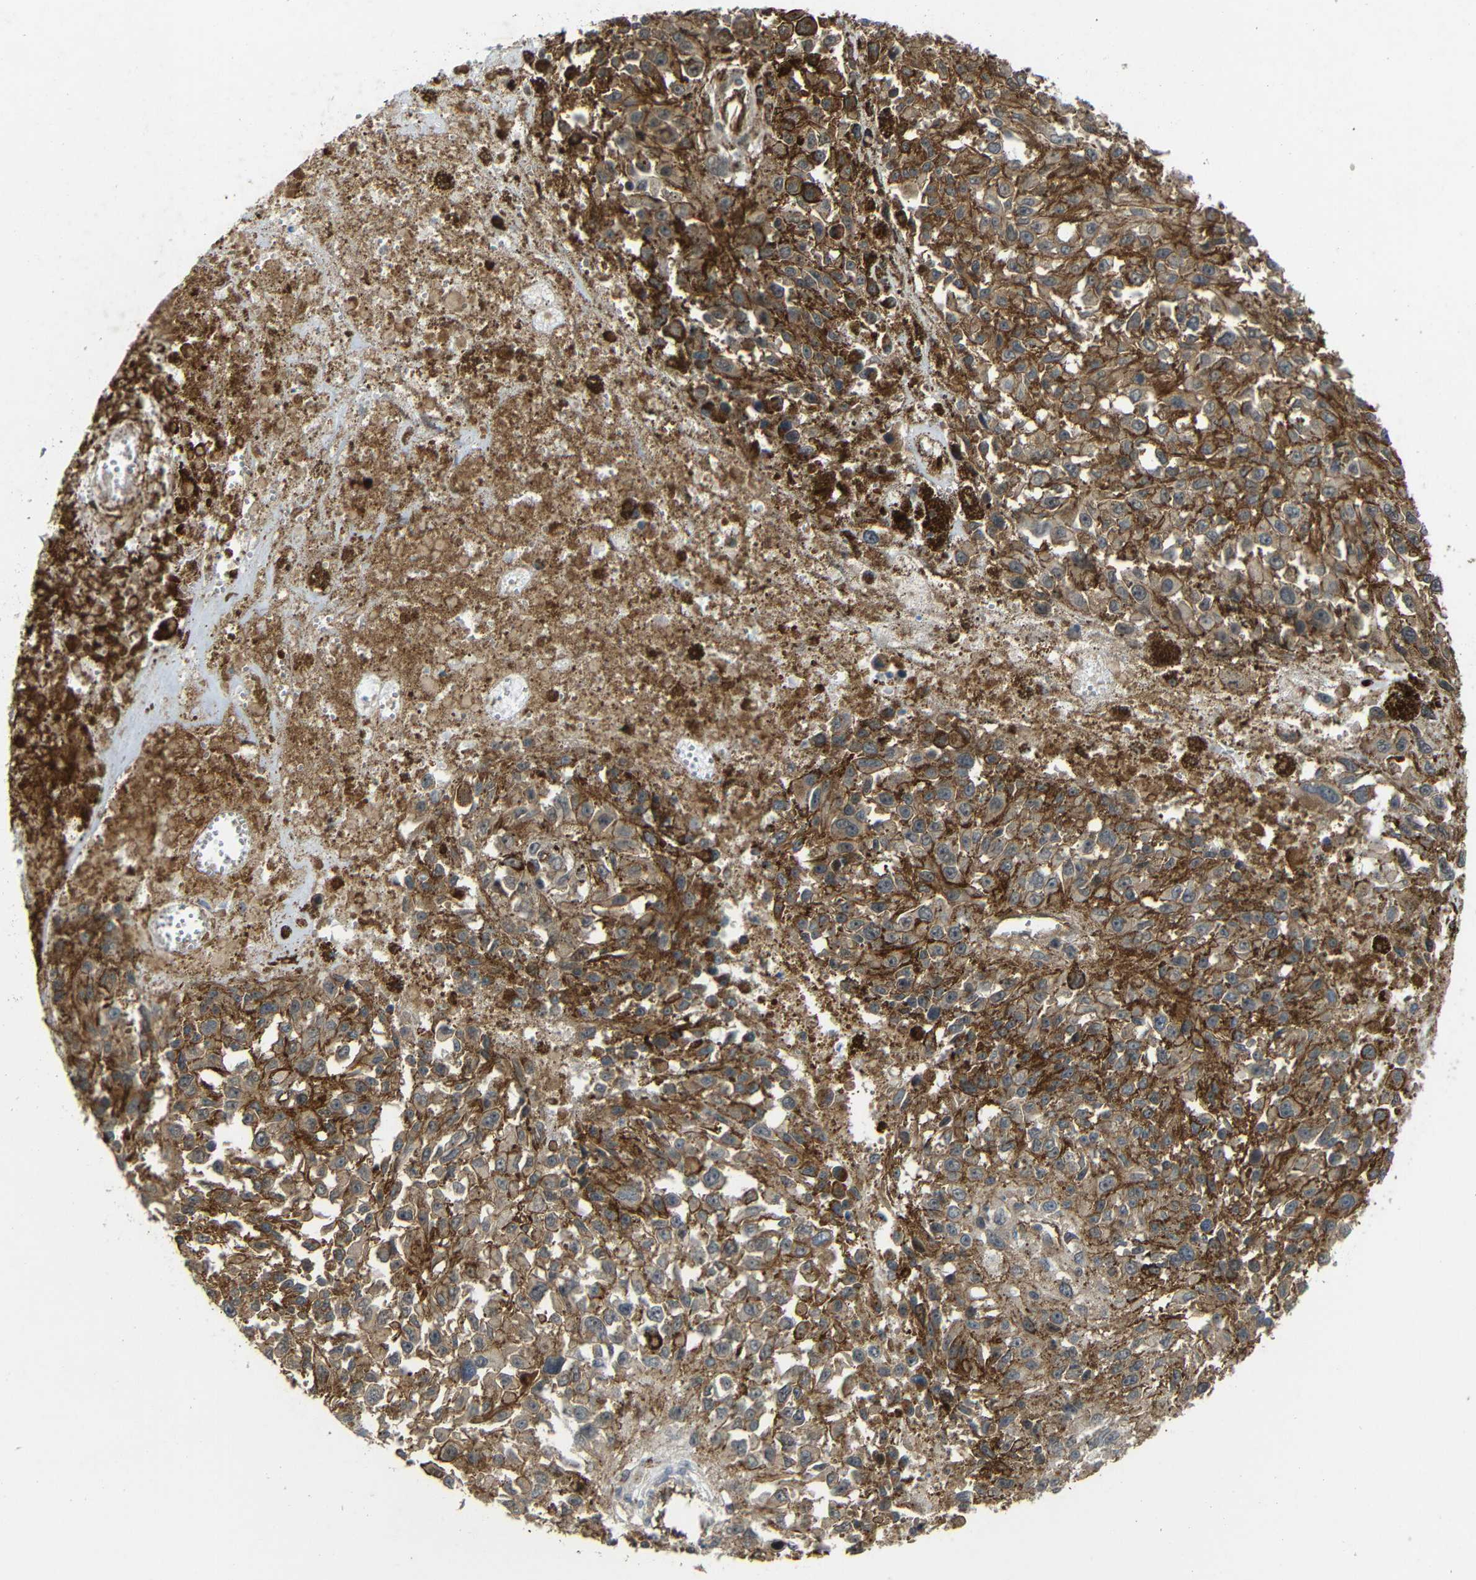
{"staining": {"intensity": "strong", "quantity": ">75%", "location": "cytoplasmic/membranous"}, "tissue": "melanoma", "cell_type": "Tumor cells", "image_type": "cancer", "snomed": [{"axis": "morphology", "description": "Malignant melanoma, Metastatic site"}, {"axis": "topography", "description": "Lymph node"}], "caption": "Melanoma stained for a protein displays strong cytoplasmic/membranous positivity in tumor cells.", "gene": "RELL1", "patient": {"sex": "male", "age": 59}}